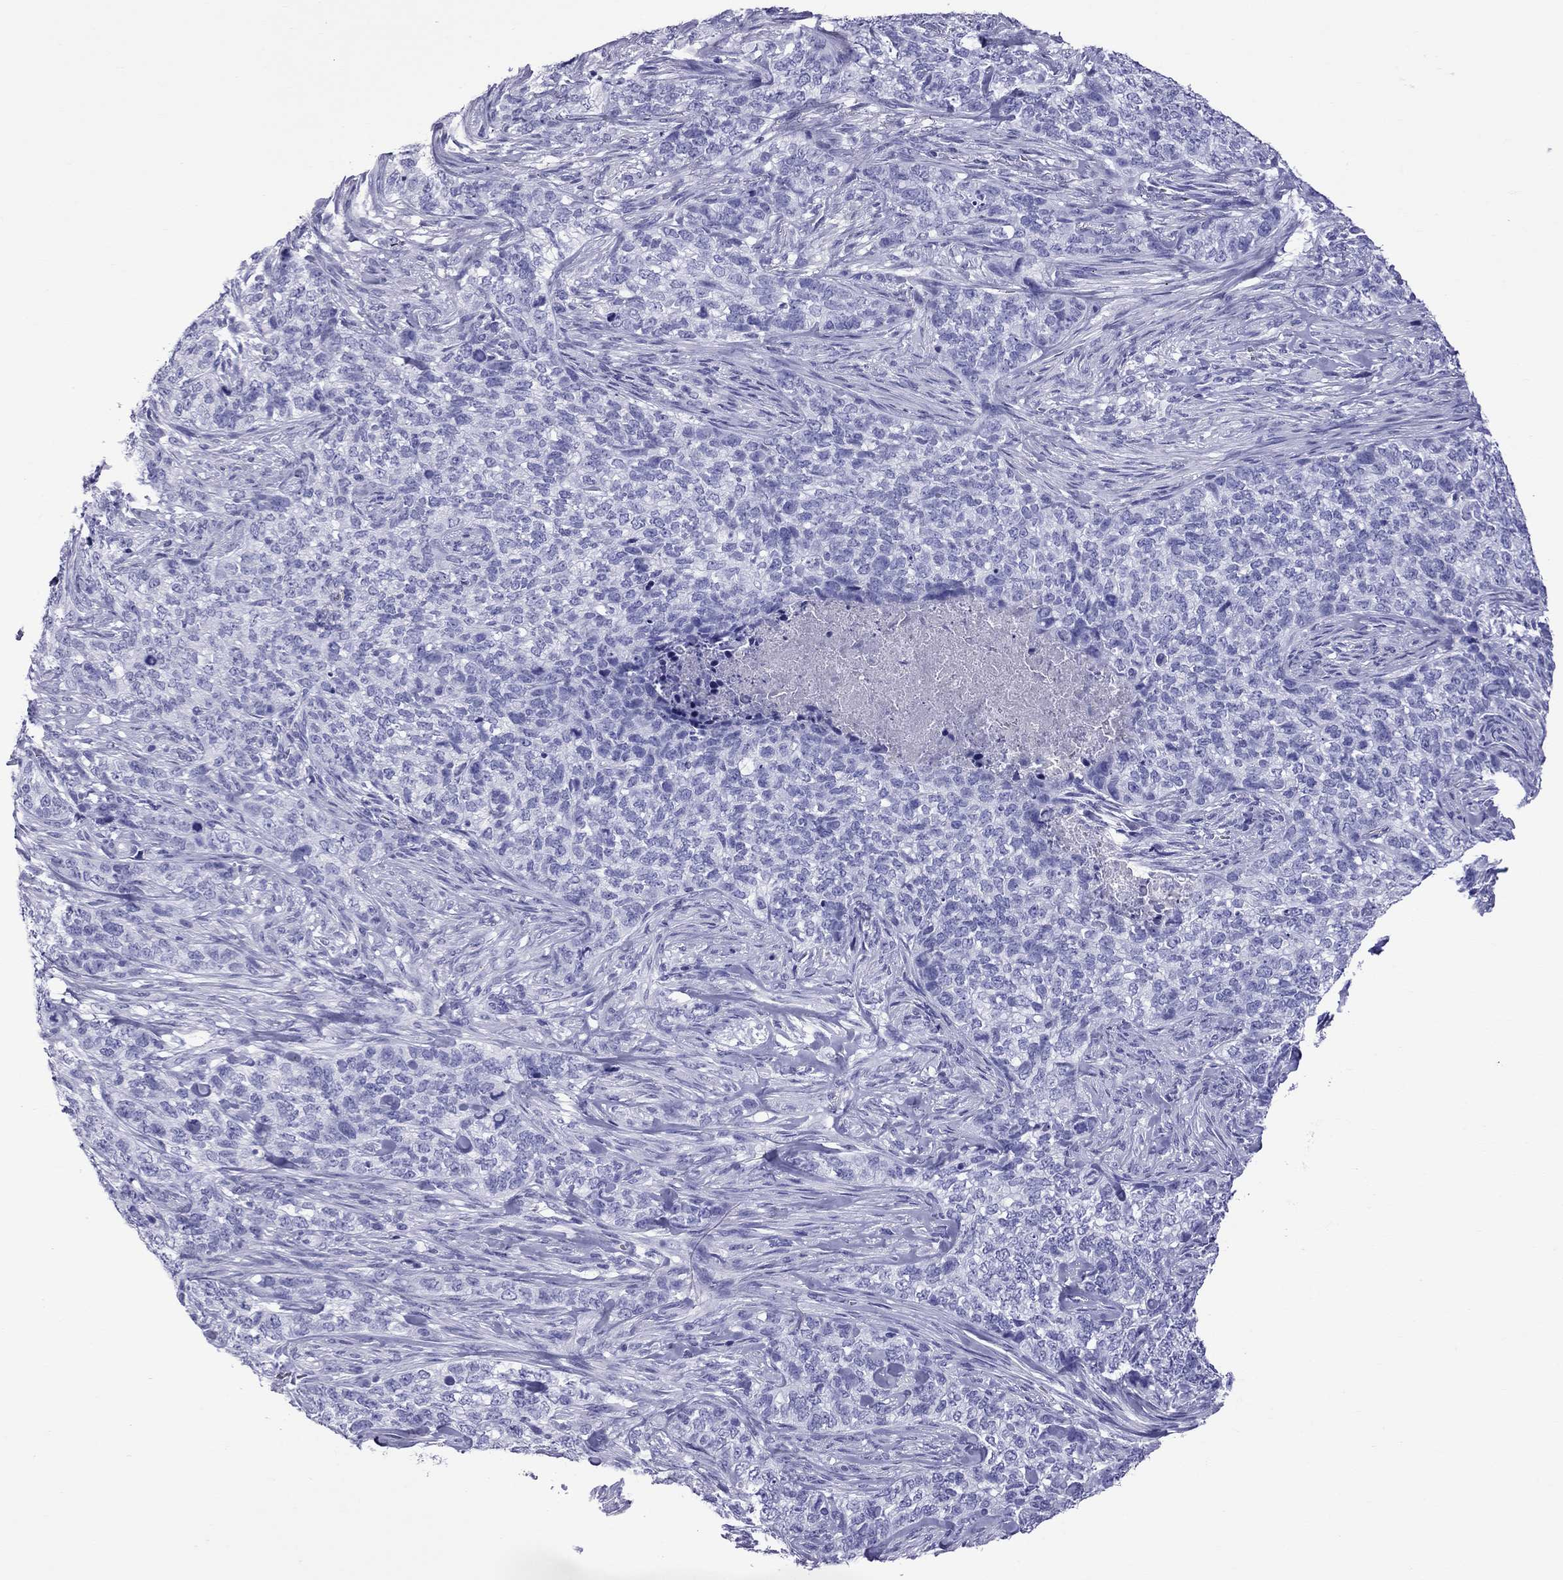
{"staining": {"intensity": "negative", "quantity": "none", "location": "none"}, "tissue": "skin cancer", "cell_type": "Tumor cells", "image_type": "cancer", "snomed": [{"axis": "morphology", "description": "Basal cell carcinoma"}, {"axis": "topography", "description": "Skin"}], "caption": "Immunohistochemical staining of human skin cancer demonstrates no significant staining in tumor cells.", "gene": "SCART1", "patient": {"sex": "female", "age": 69}}